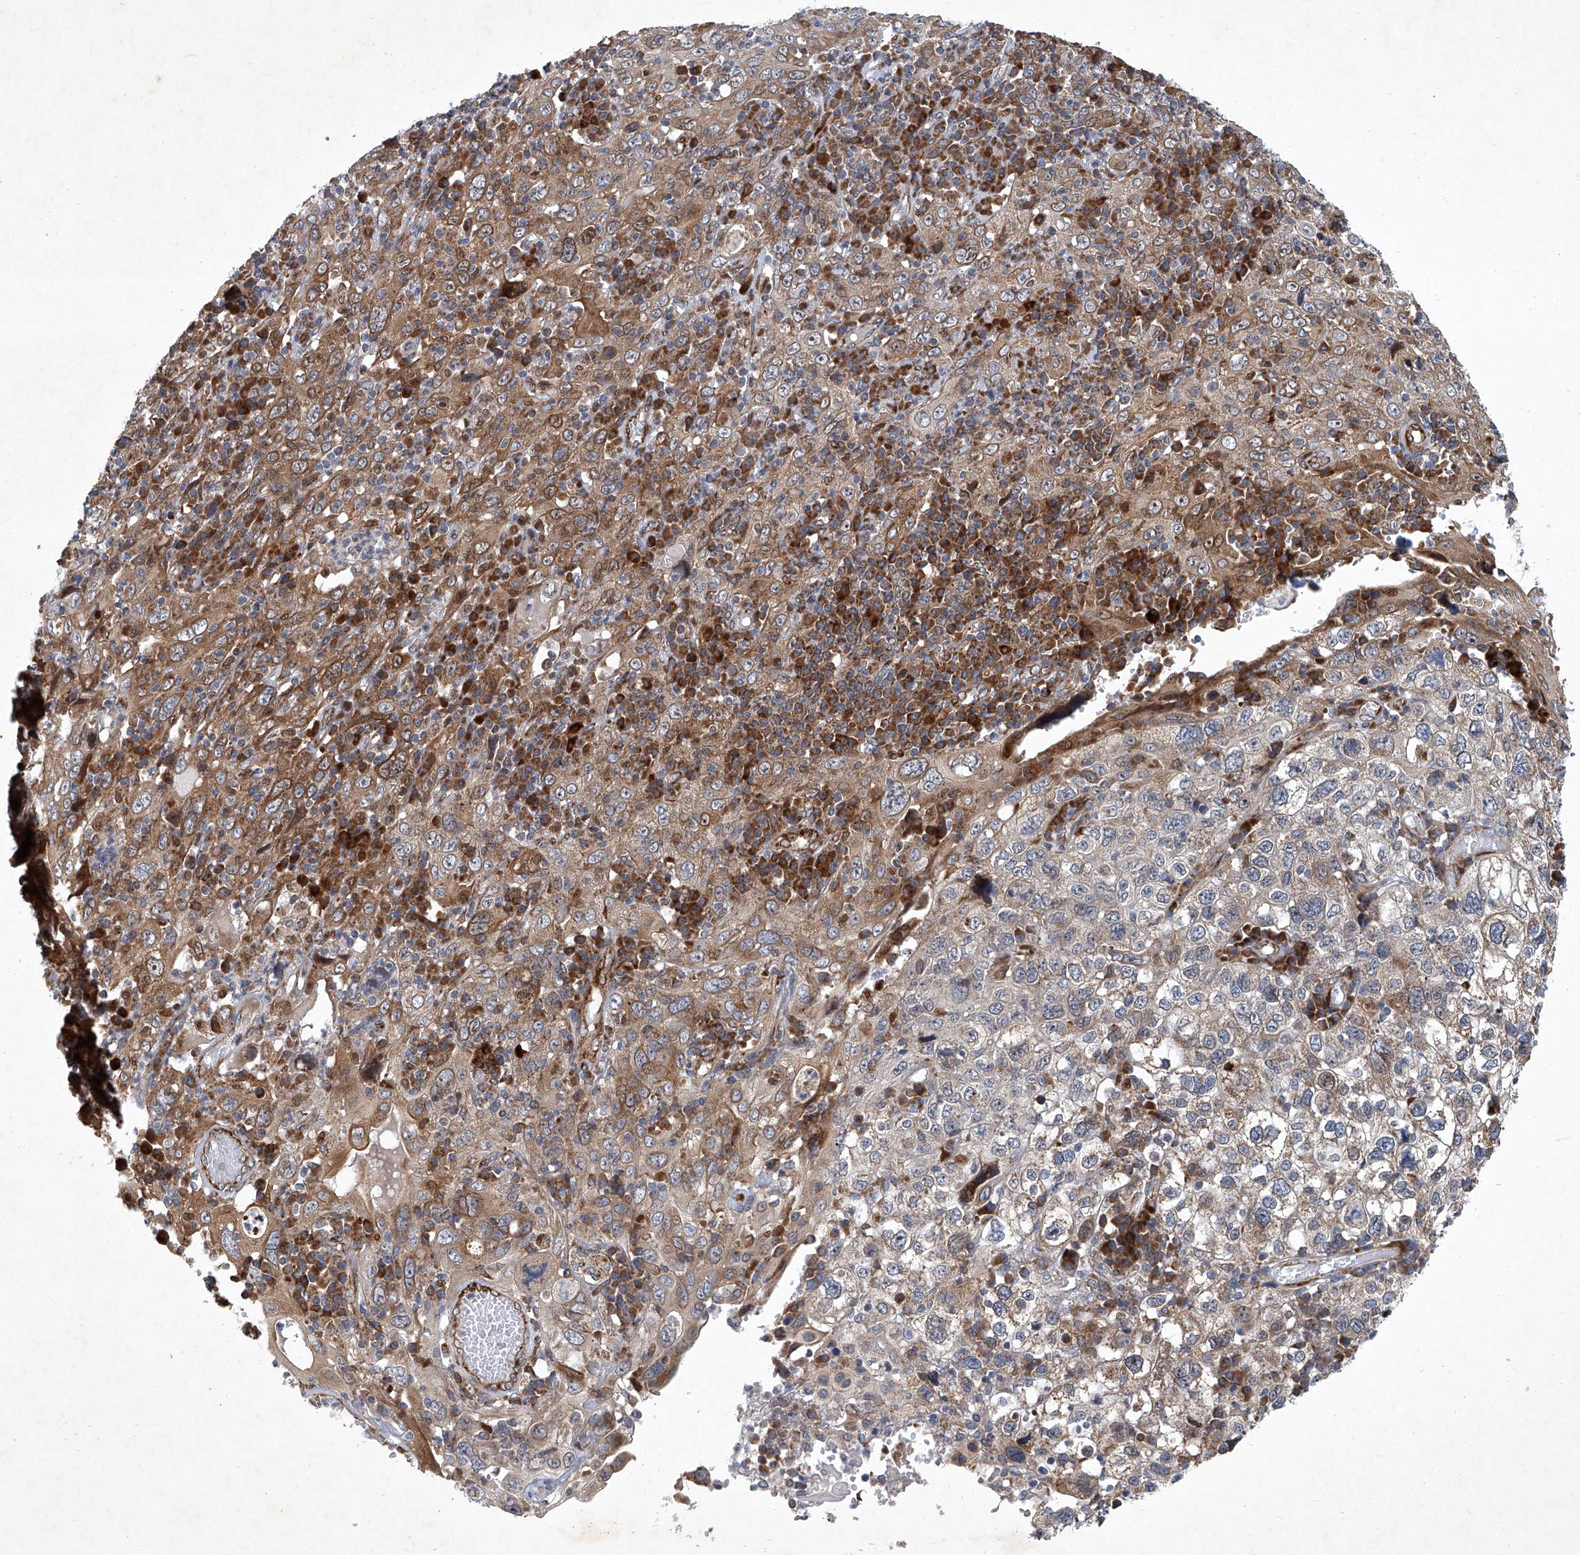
{"staining": {"intensity": "moderate", "quantity": "25%-75%", "location": "cytoplasmic/membranous"}, "tissue": "cervical cancer", "cell_type": "Tumor cells", "image_type": "cancer", "snomed": [{"axis": "morphology", "description": "Squamous cell carcinoma, NOS"}, {"axis": "topography", "description": "Cervix"}], "caption": "Squamous cell carcinoma (cervical) was stained to show a protein in brown. There is medium levels of moderate cytoplasmic/membranous positivity in about 25%-75% of tumor cells. (Brightfield microscopy of DAB IHC at high magnification).", "gene": "GPR132", "patient": {"sex": "female", "age": 46}}